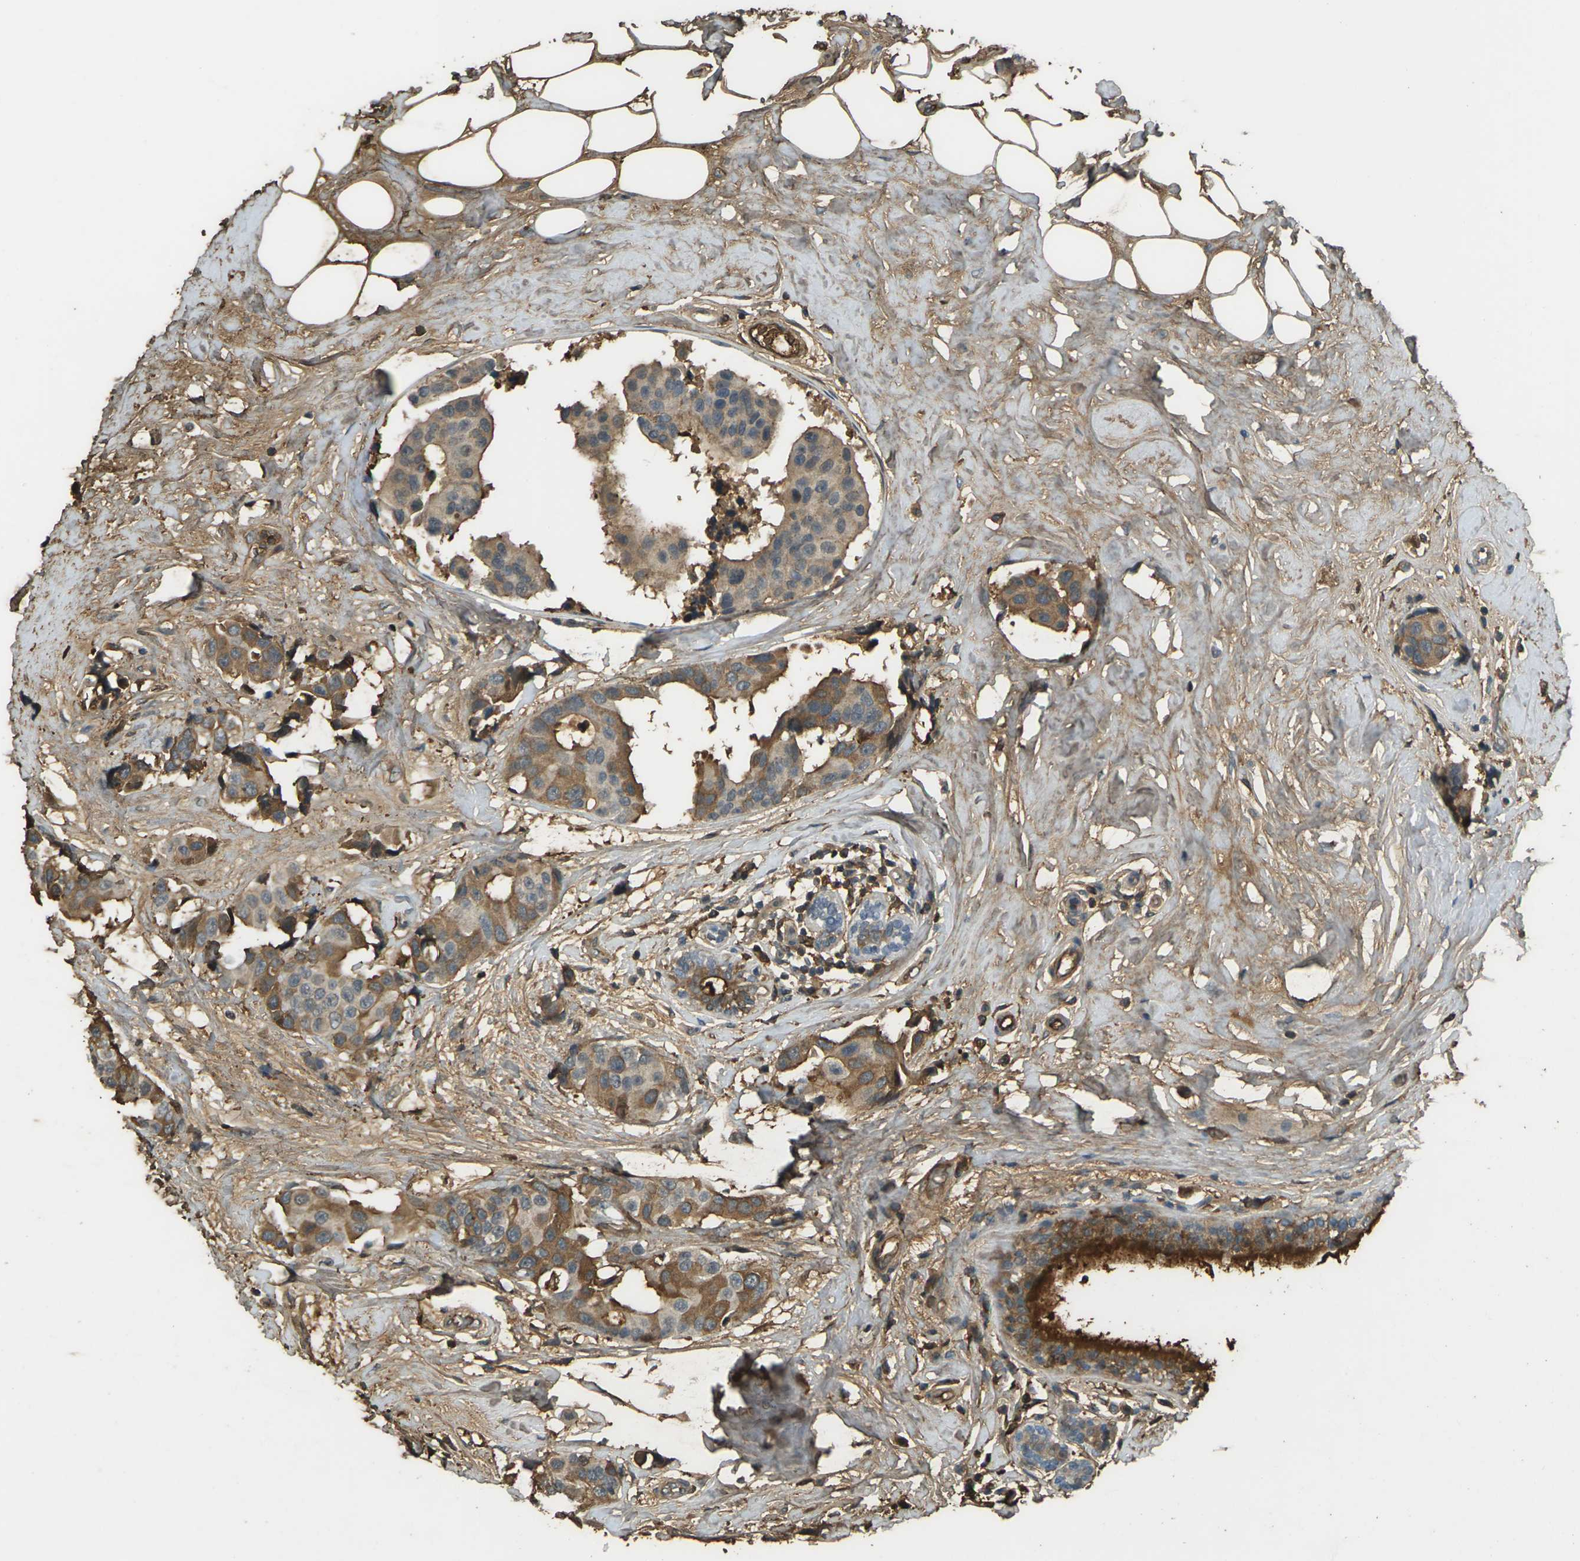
{"staining": {"intensity": "moderate", "quantity": "25%-75%", "location": "cytoplasmic/membranous"}, "tissue": "breast cancer", "cell_type": "Tumor cells", "image_type": "cancer", "snomed": [{"axis": "morphology", "description": "Normal tissue, NOS"}, {"axis": "morphology", "description": "Duct carcinoma"}, {"axis": "topography", "description": "Breast"}], "caption": "Brown immunohistochemical staining in human intraductal carcinoma (breast) demonstrates moderate cytoplasmic/membranous staining in about 25%-75% of tumor cells.", "gene": "CYP1B1", "patient": {"sex": "female", "age": 39}}